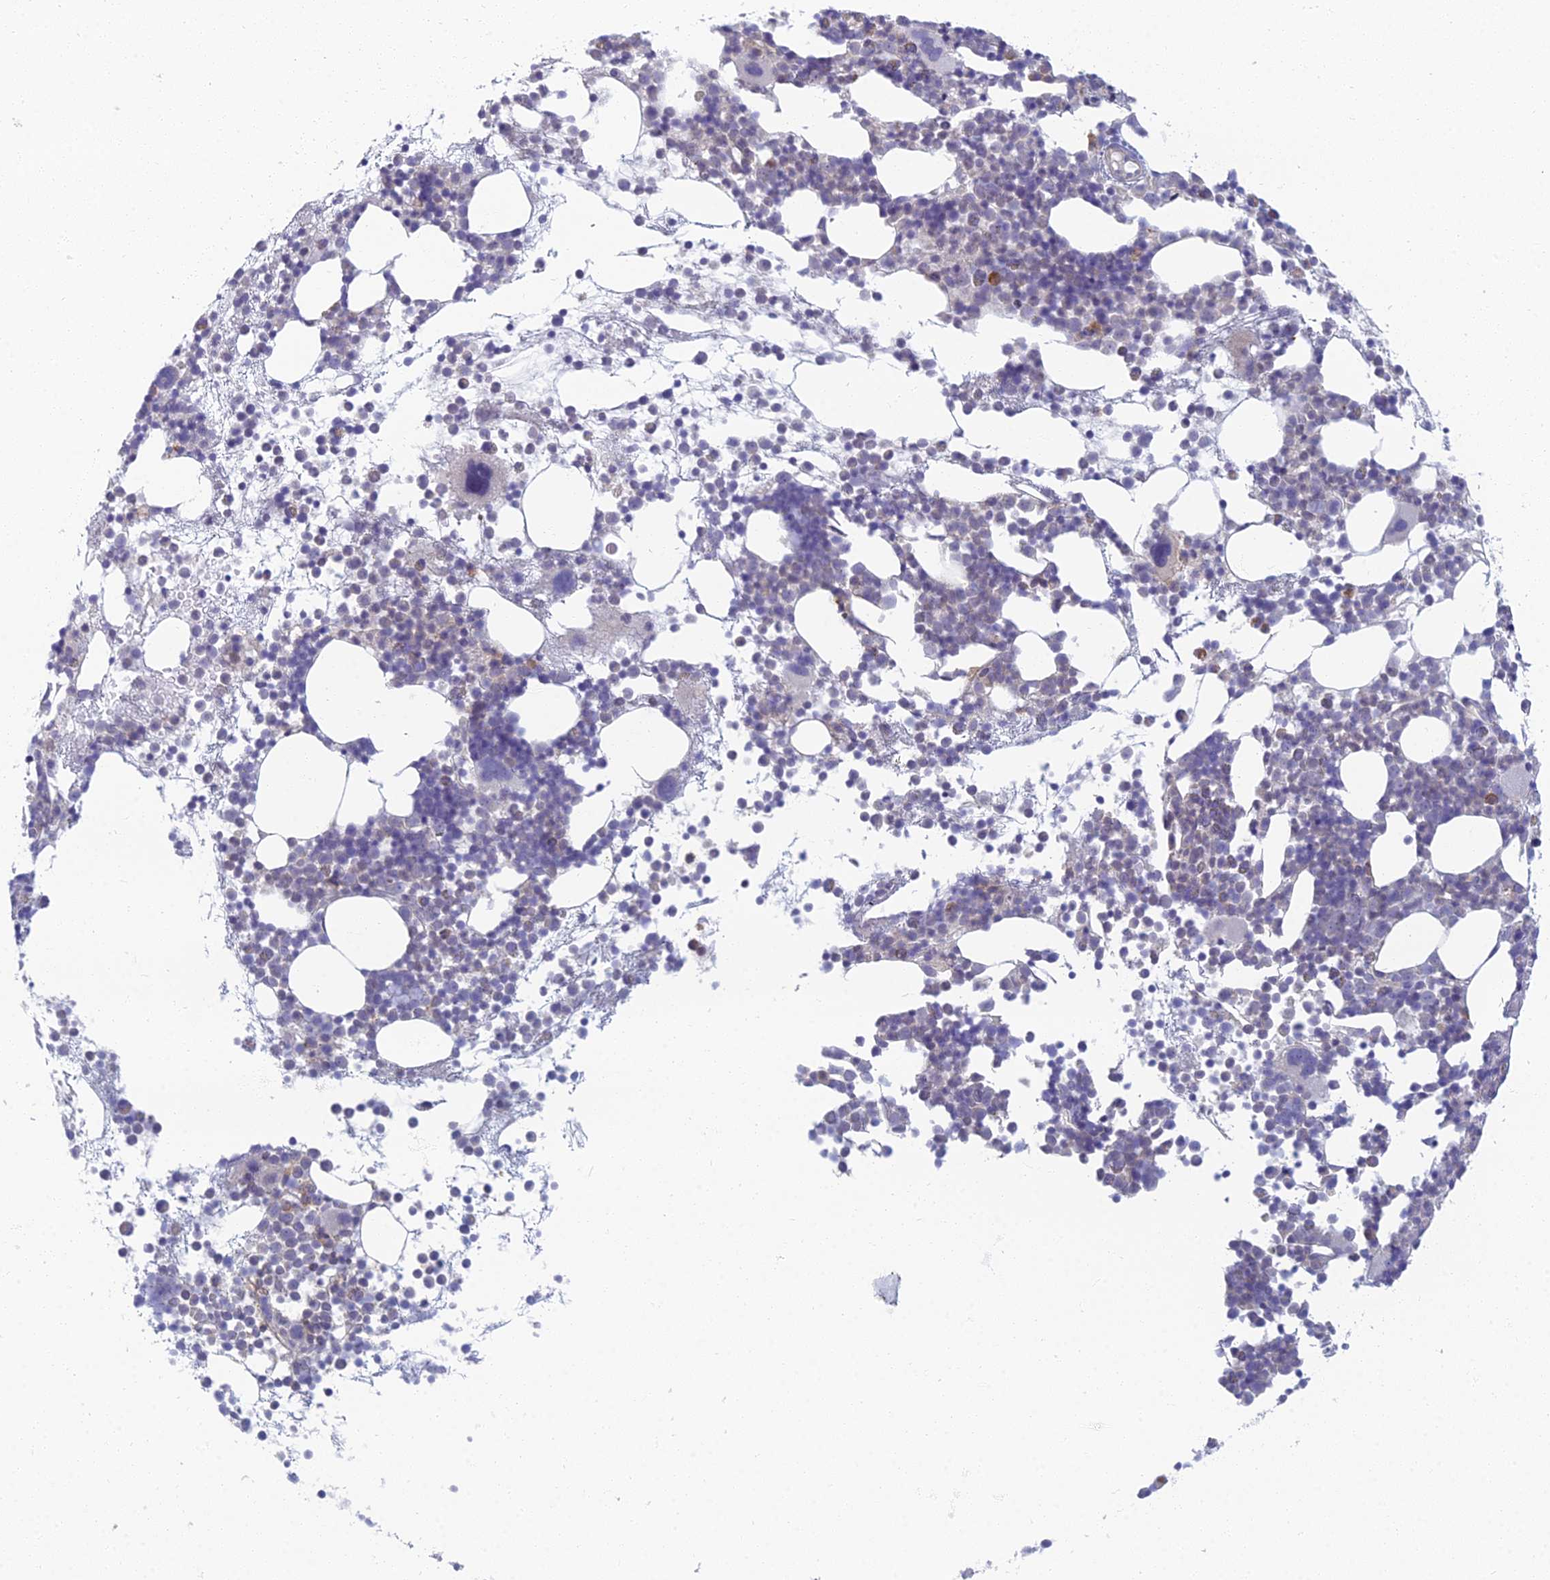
{"staining": {"intensity": "negative", "quantity": "none", "location": "none"}, "tissue": "bone marrow", "cell_type": "Hematopoietic cells", "image_type": "normal", "snomed": [{"axis": "morphology", "description": "Normal tissue, NOS"}, {"axis": "topography", "description": "Bone marrow"}], "caption": "This histopathology image is of benign bone marrow stained with immunohistochemistry to label a protein in brown with the nuclei are counter-stained blue. There is no expression in hematopoietic cells.", "gene": "CHMP4B", "patient": {"sex": "female", "age": 57}}